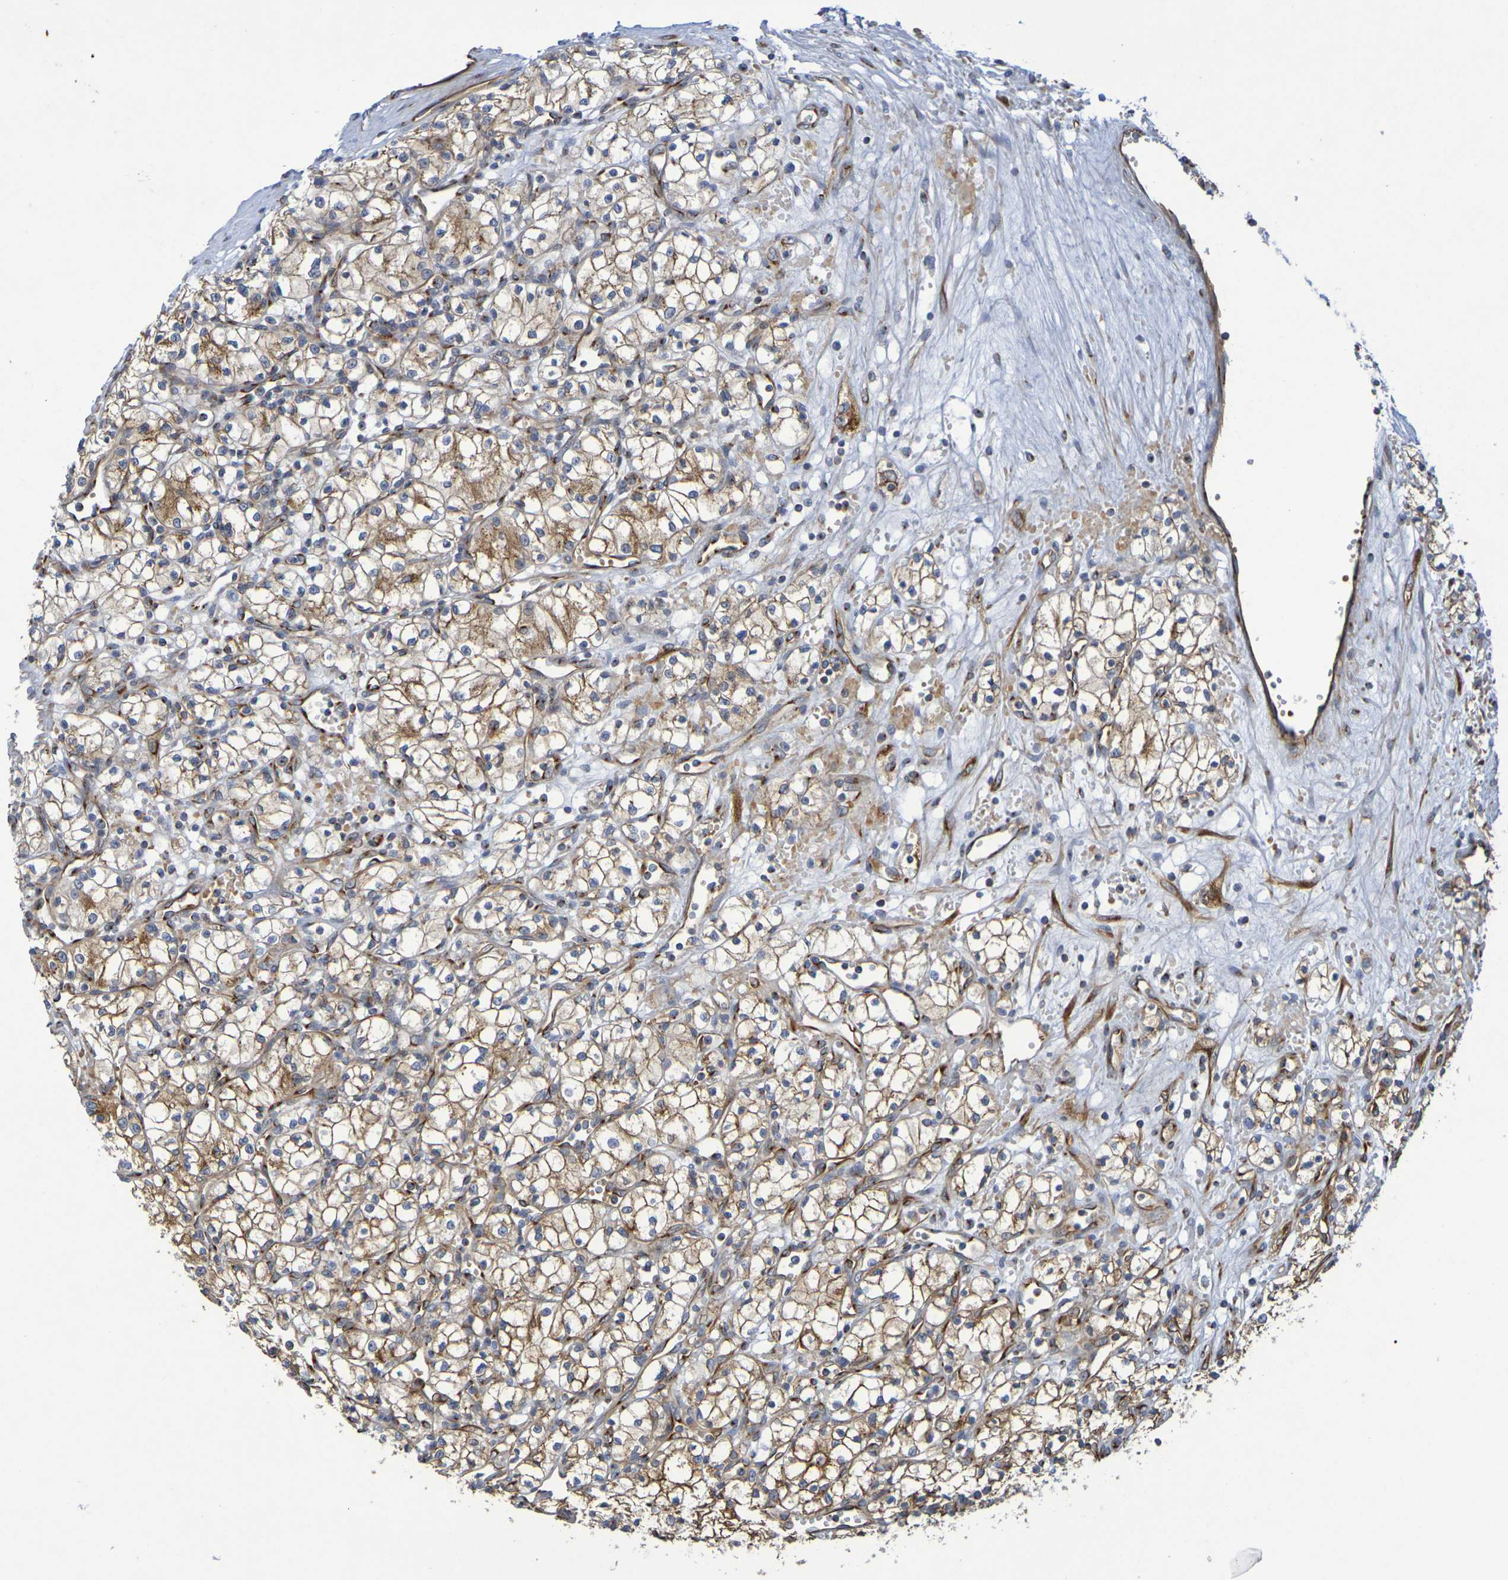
{"staining": {"intensity": "moderate", "quantity": ">75%", "location": "cytoplasmic/membranous"}, "tissue": "renal cancer", "cell_type": "Tumor cells", "image_type": "cancer", "snomed": [{"axis": "morphology", "description": "Normal tissue, NOS"}, {"axis": "morphology", "description": "Adenocarcinoma, NOS"}, {"axis": "topography", "description": "Kidney"}], "caption": "Tumor cells reveal medium levels of moderate cytoplasmic/membranous positivity in approximately >75% of cells in adenocarcinoma (renal).", "gene": "DCP2", "patient": {"sex": "male", "age": 59}}